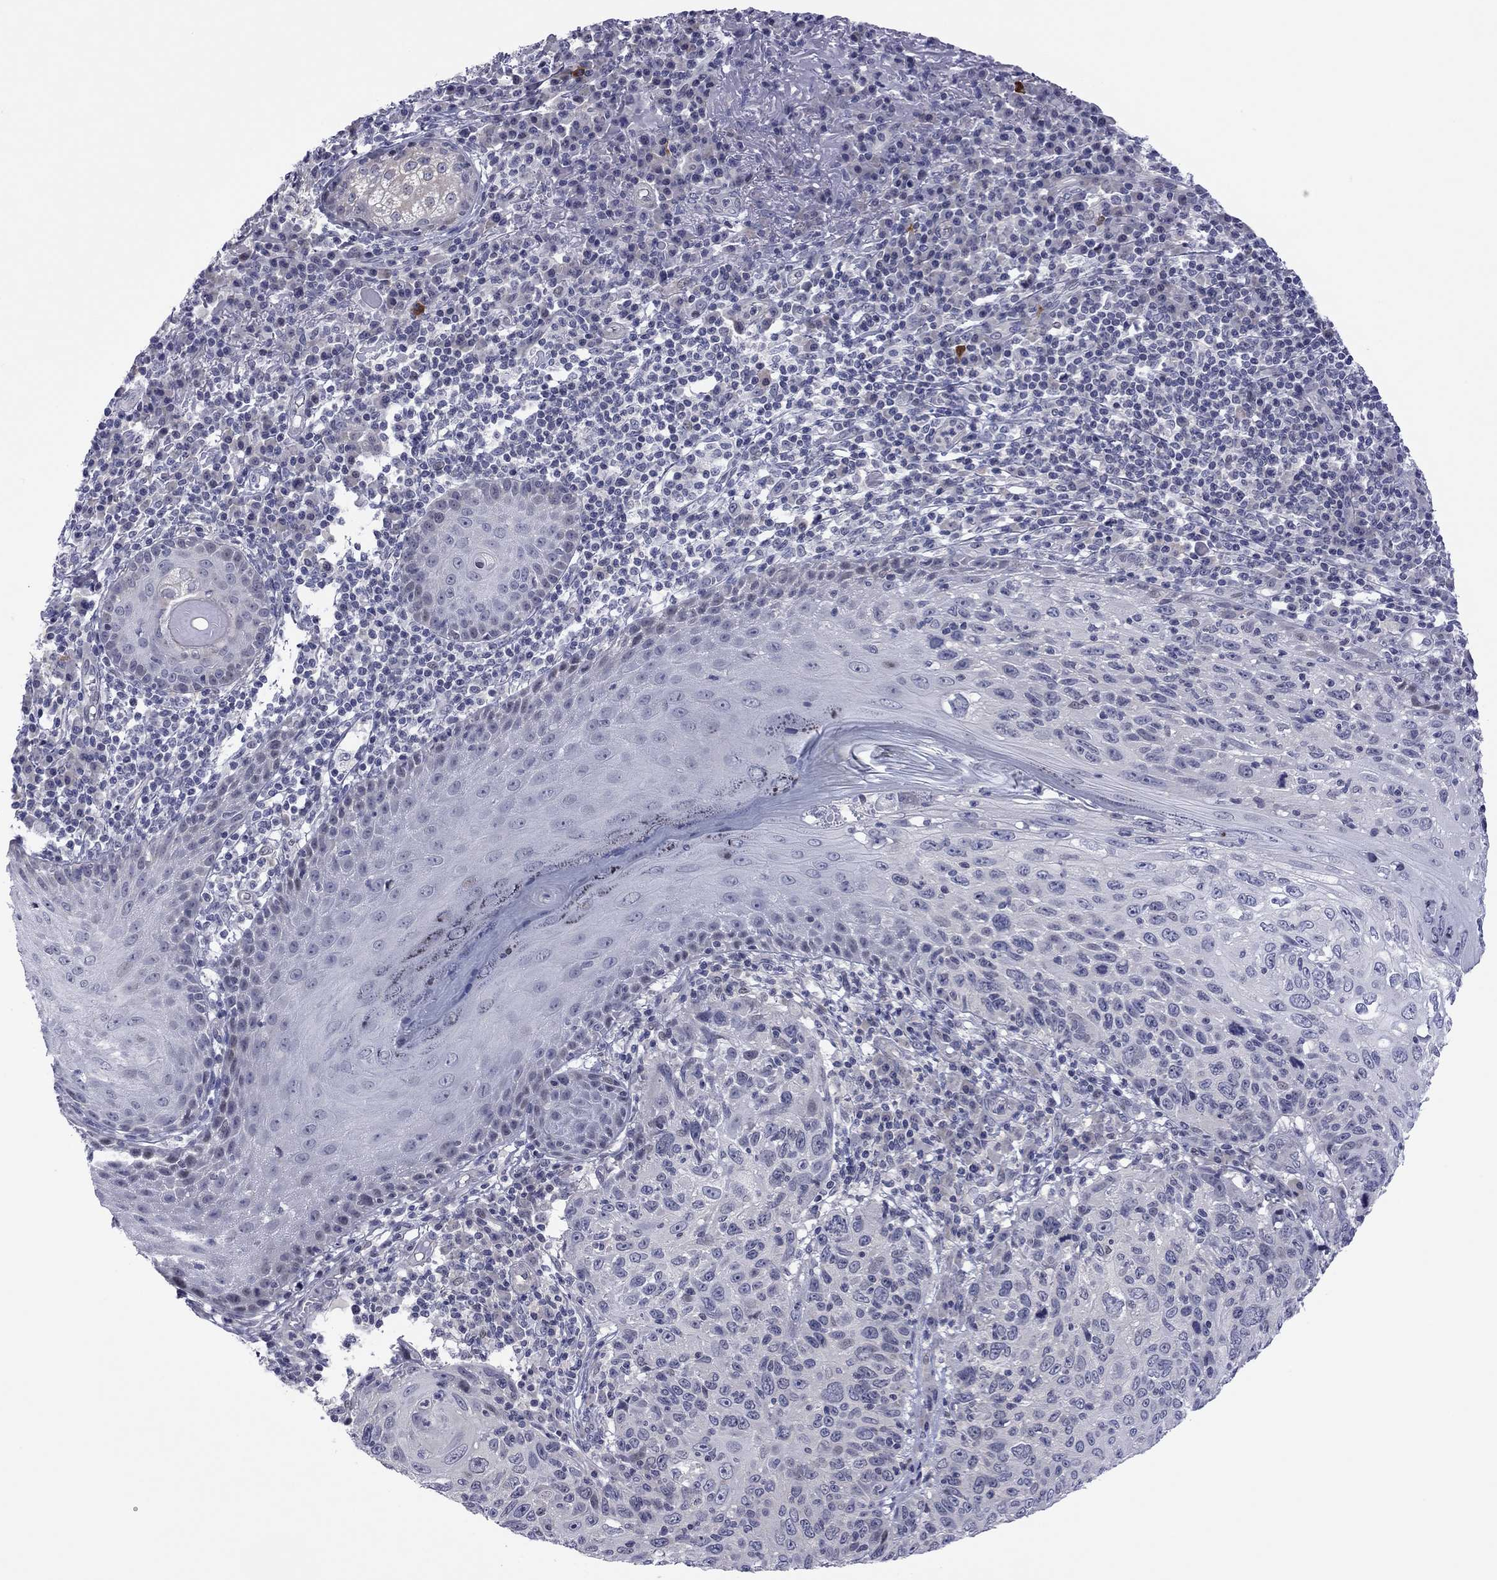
{"staining": {"intensity": "negative", "quantity": "none", "location": "none"}, "tissue": "skin cancer", "cell_type": "Tumor cells", "image_type": "cancer", "snomed": [{"axis": "morphology", "description": "Squamous cell carcinoma, NOS"}, {"axis": "topography", "description": "Skin"}], "caption": "An immunohistochemistry image of squamous cell carcinoma (skin) is shown. There is no staining in tumor cells of squamous cell carcinoma (skin). (DAB immunohistochemistry (IHC) visualized using brightfield microscopy, high magnification).", "gene": "POU5F2", "patient": {"sex": "male", "age": 92}}